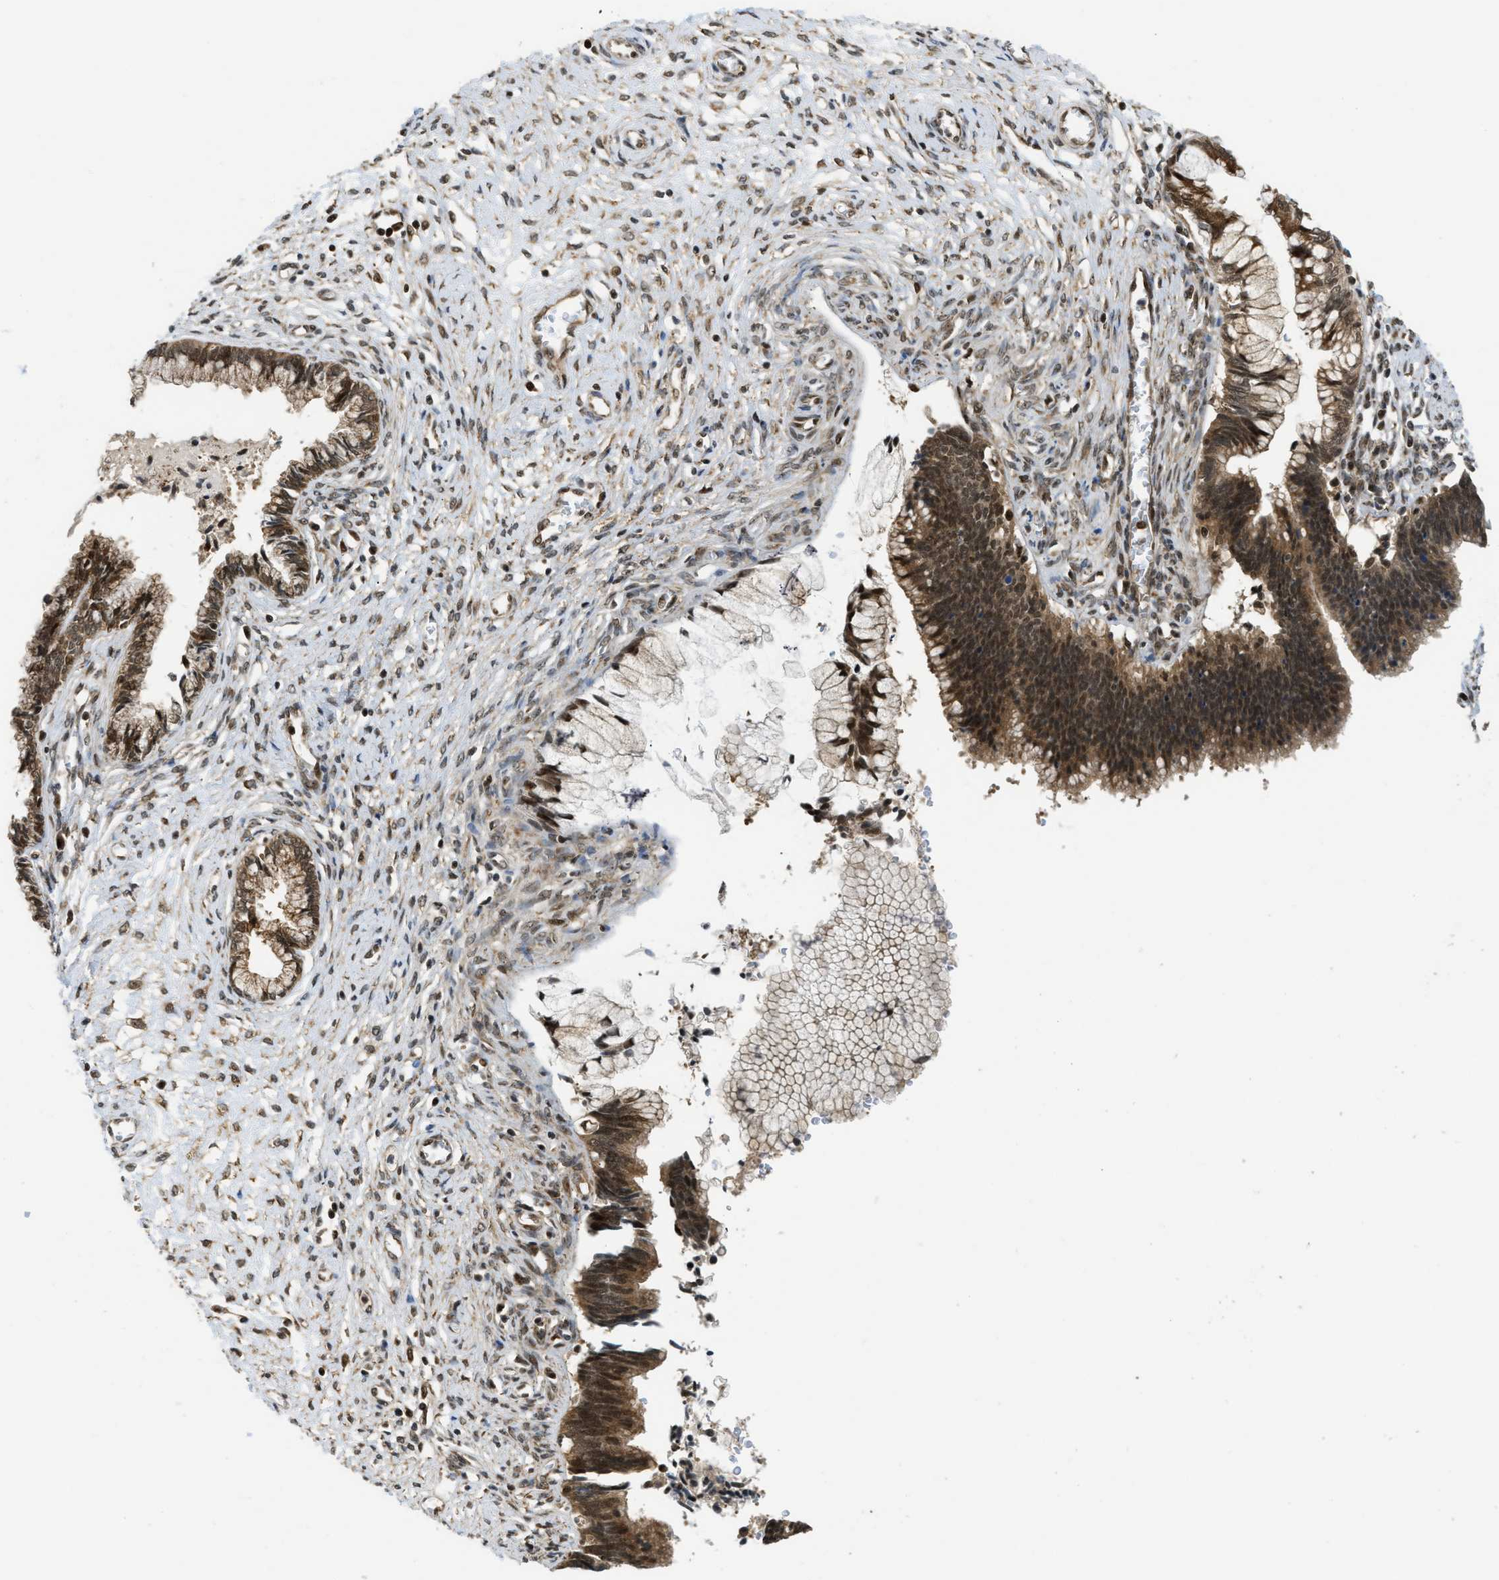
{"staining": {"intensity": "moderate", "quantity": ">75%", "location": "cytoplasmic/membranous,nuclear"}, "tissue": "cervical cancer", "cell_type": "Tumor cells", "image_type": "cancer", "snomed": [{"axis": "morphology", "description": "Adenocarcinoma, NOS"}, {"axis": "topography", "description": "Cervix"}], "caption": "Immunohistochemistry (IHC) micrograph of cervical cancer stained for a protein (brown), which reveals medium levels of moderate cytoplasmic/membranous and nuclear positivity in about >75% of tumor cells.", "gene": "TACC1", "patient": {"sex": "female", "age": 44}}